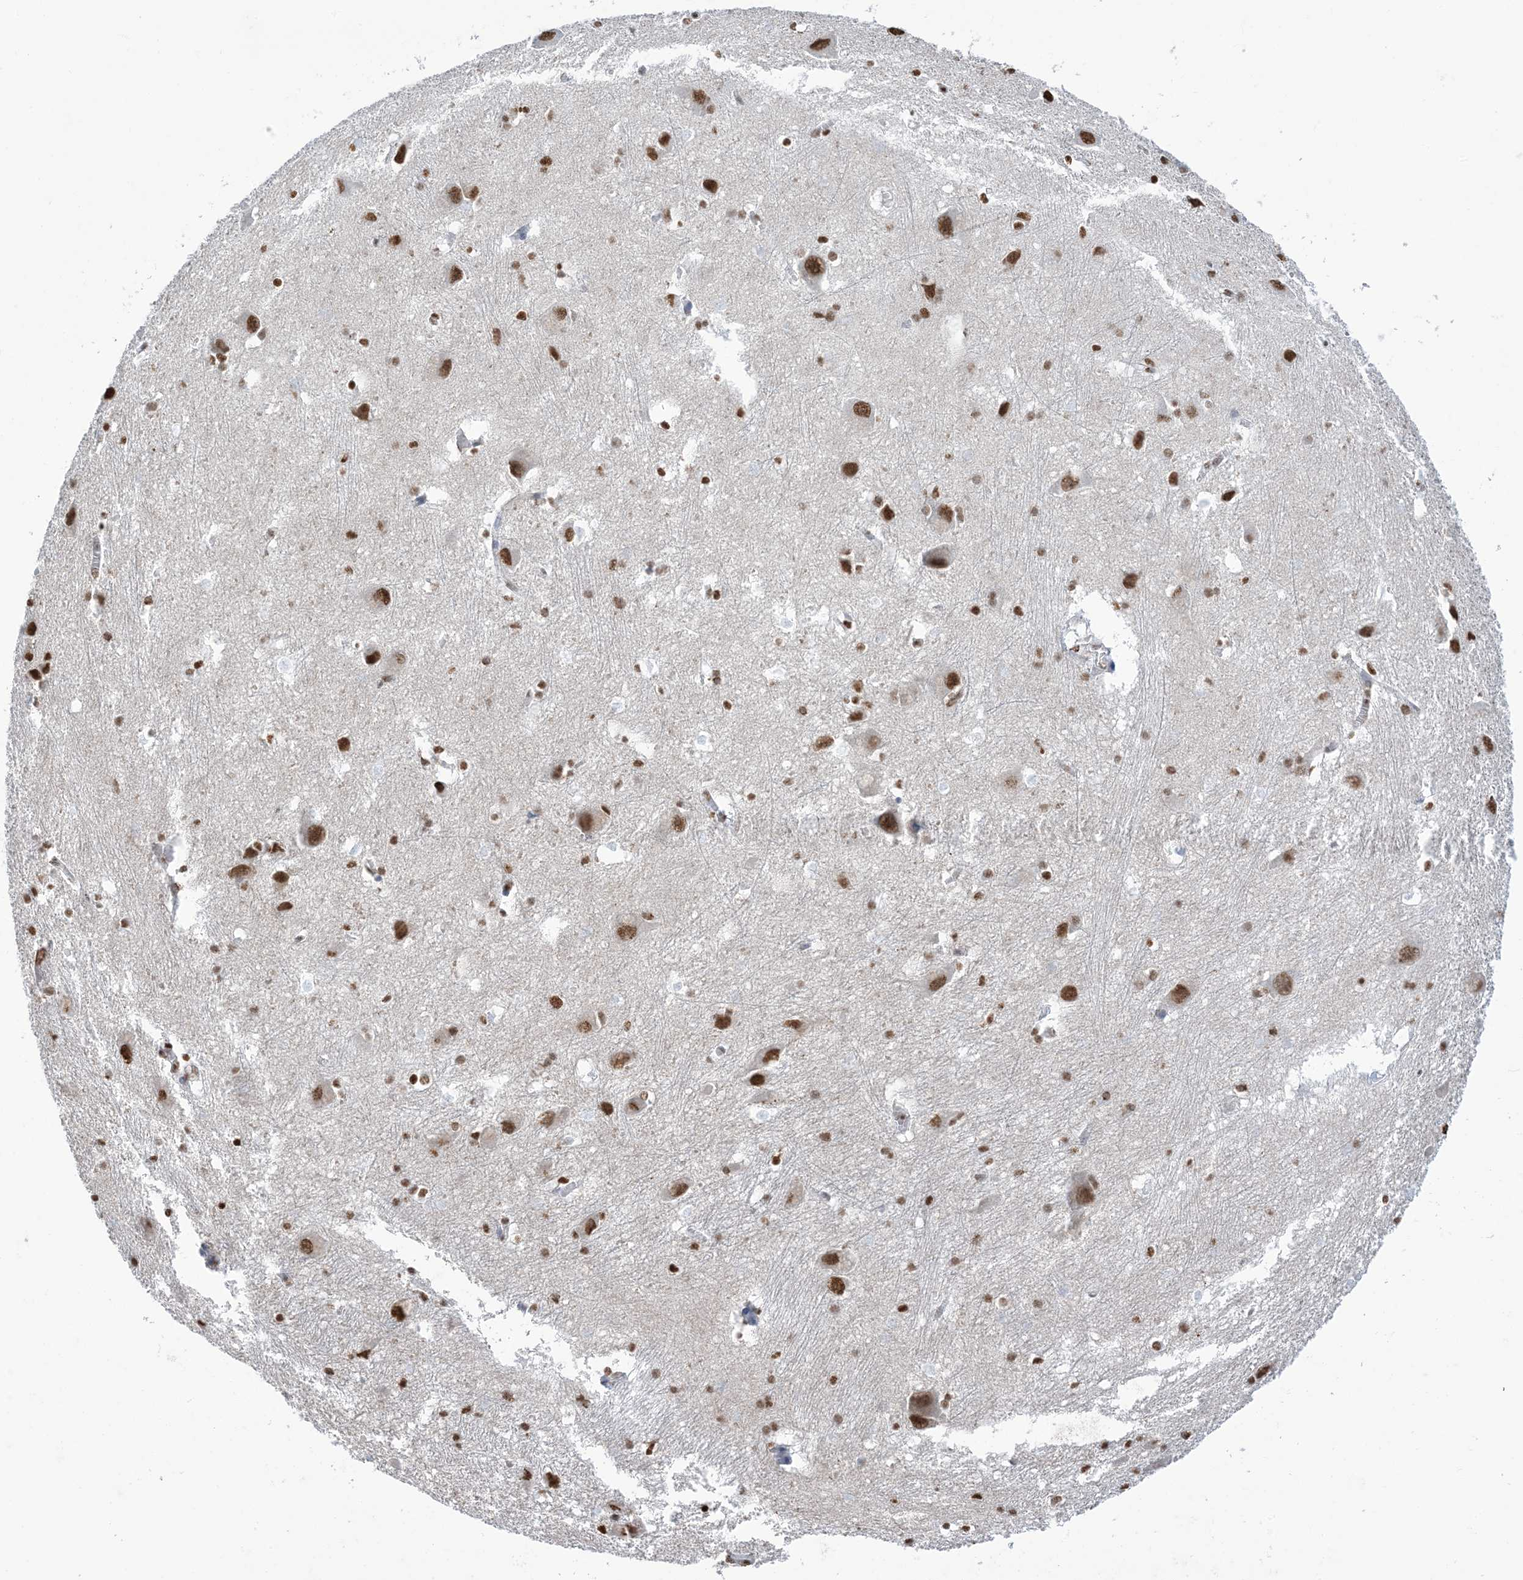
{"staining": {"intensity": "strong", "quantity": "25%-75%", "location": "nuclear"}, "tissue": "caudate", "cell_type": "Glial cells", "image_type": "normal", "snomed": [{"axis": "morphology", "description": "Normal tissue, NOS"}, {"axis": "topography", "description": "Lateral ventricle wall"}], "caption": "Protein analysis of normal caudate demonstrates strong nuclear expression in approximately 25%-75% of glial cells.", "gene": "ZNF792", "patient": {"sex": "male", "age": 37}}